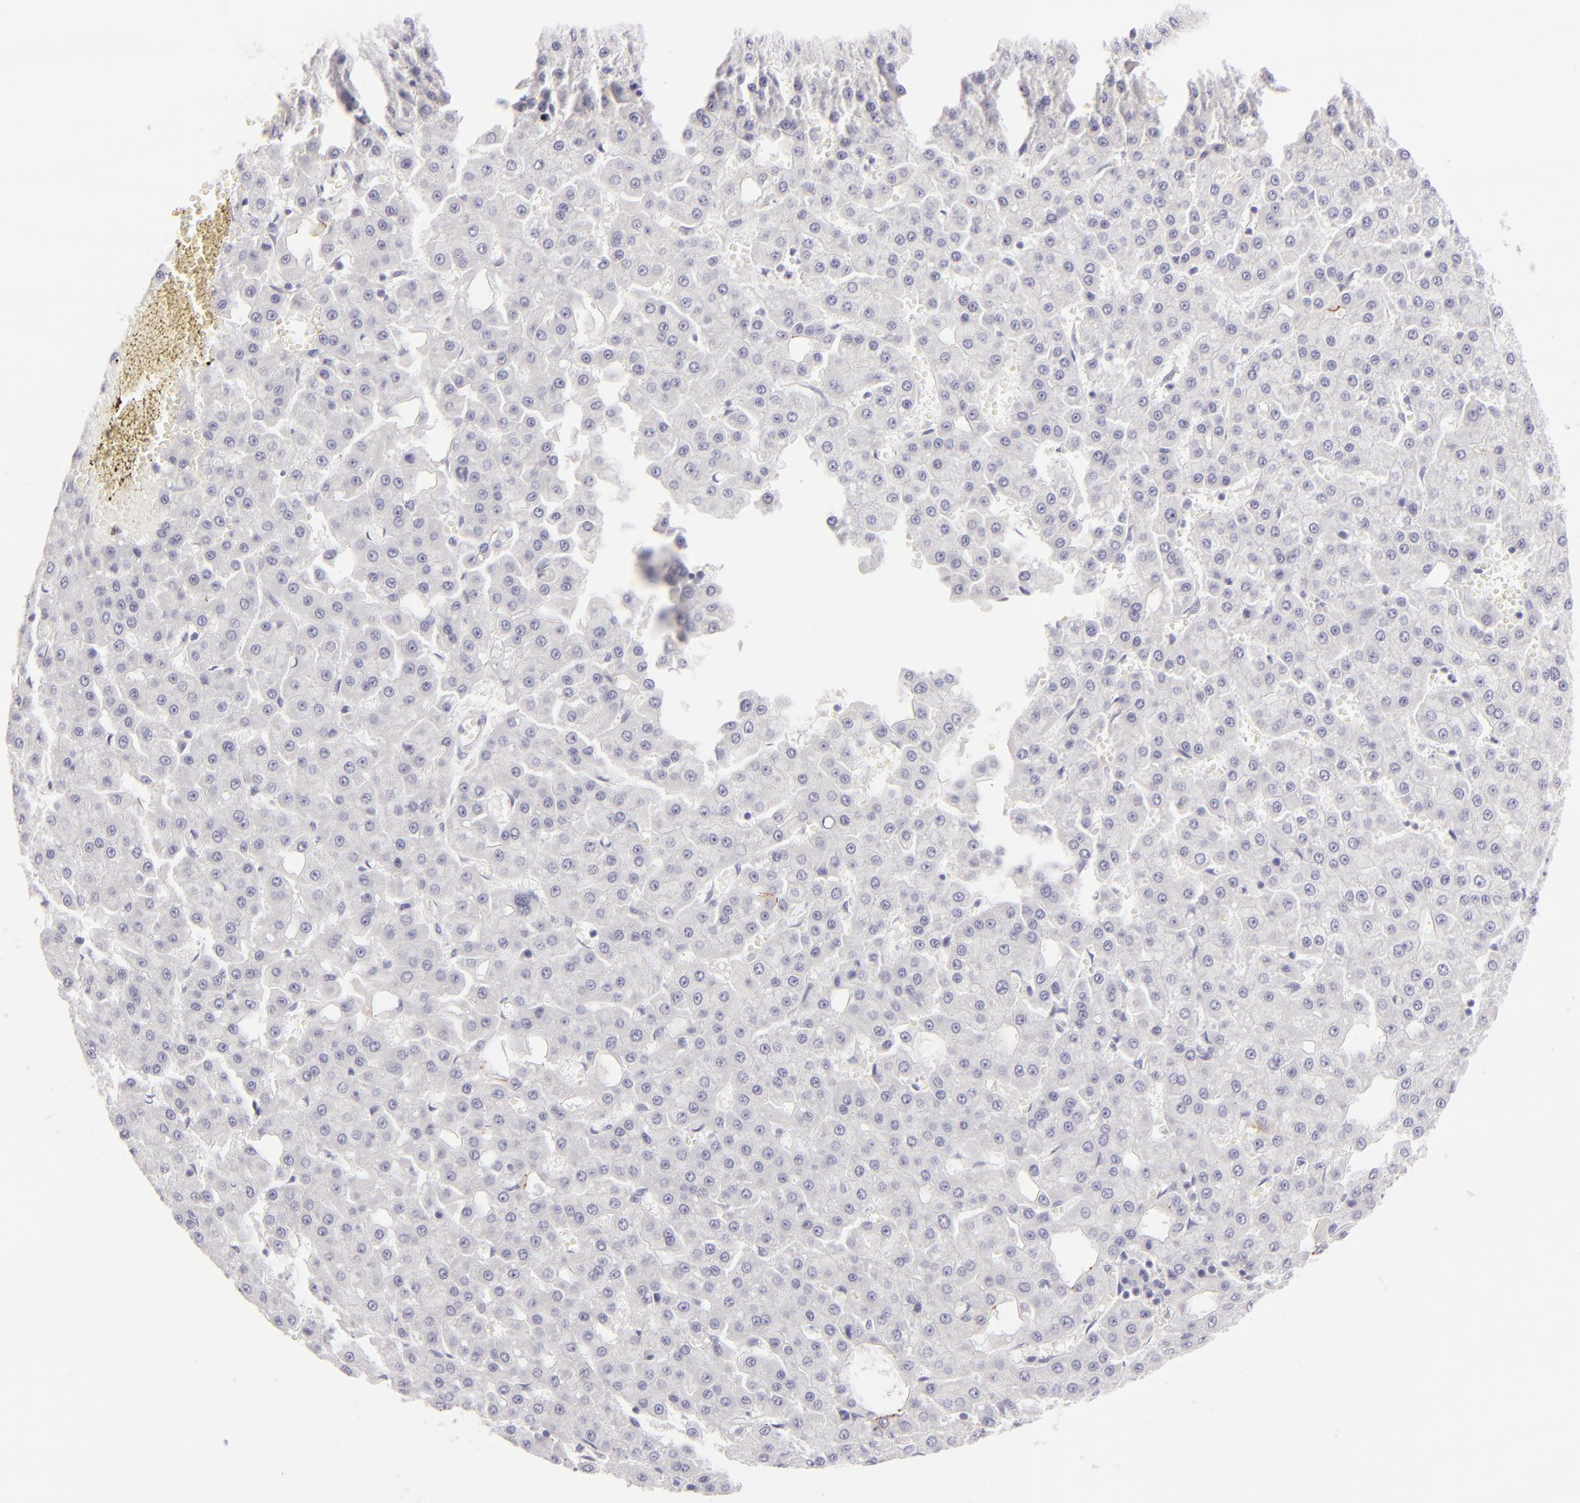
{"staining": {"intensity": "negative", "quantity": "none", "location": "none"}, "tissue": "liver cancer", "cell_type": "Tumor cells", "image_type": "cancer", "snomed": [{"axis": "morphology", "description": "Carcinoma, Hepatocellular, NOS"}, {"axis": "topography", "description": "Liver"}], "caption": "Immunohistochemistry (IHC) photomicrograph of hepatocellular carcinoma (liver) stained for a protein (brown), which shows no expression in tumor cells.", "gene": "CLDN4", "patient": {"sex": "male", "age": 47}}